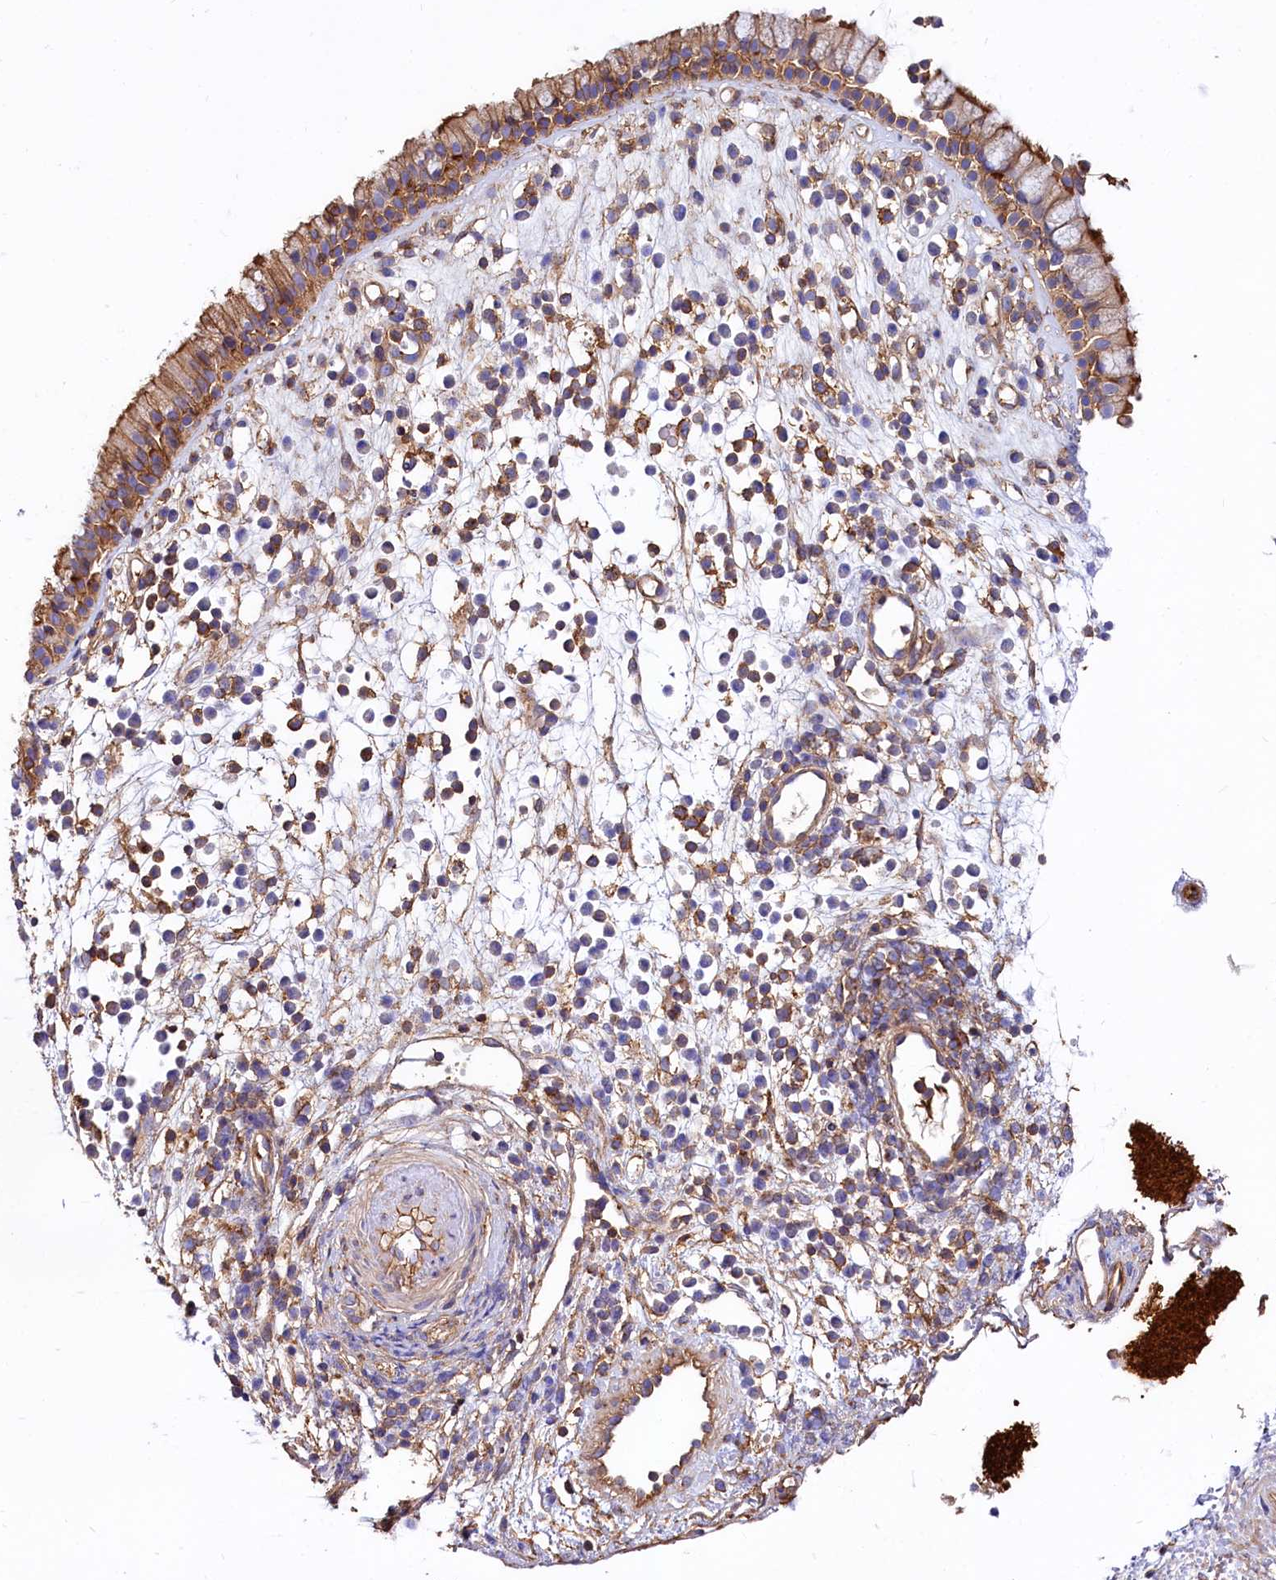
{"staining": {"intensity": "moderate", "quantity": ">75%", "location": "cytoplasmic/membranous"}, "tissue": "nasopharynx", "cell_type": "Respiratory epithelial cells", "image_type": "normal", "snomed": [{"axis": "morphology", "description": "Normal tissue, NOS"}, {"axis": "morphology", "description": "Inflammation, NOS"}, {"axis": "topography", "description": "Nasopharynx"}], "caption": "This is a histology image of immunohistochemistry (IHC) staining of normal nasopharynx, which shows moderate staining in the cytoplasmic/membranous of respiratory epithelial cells.", "gene": "ANO6", "patient": {"sex": "male", "age": 29}}